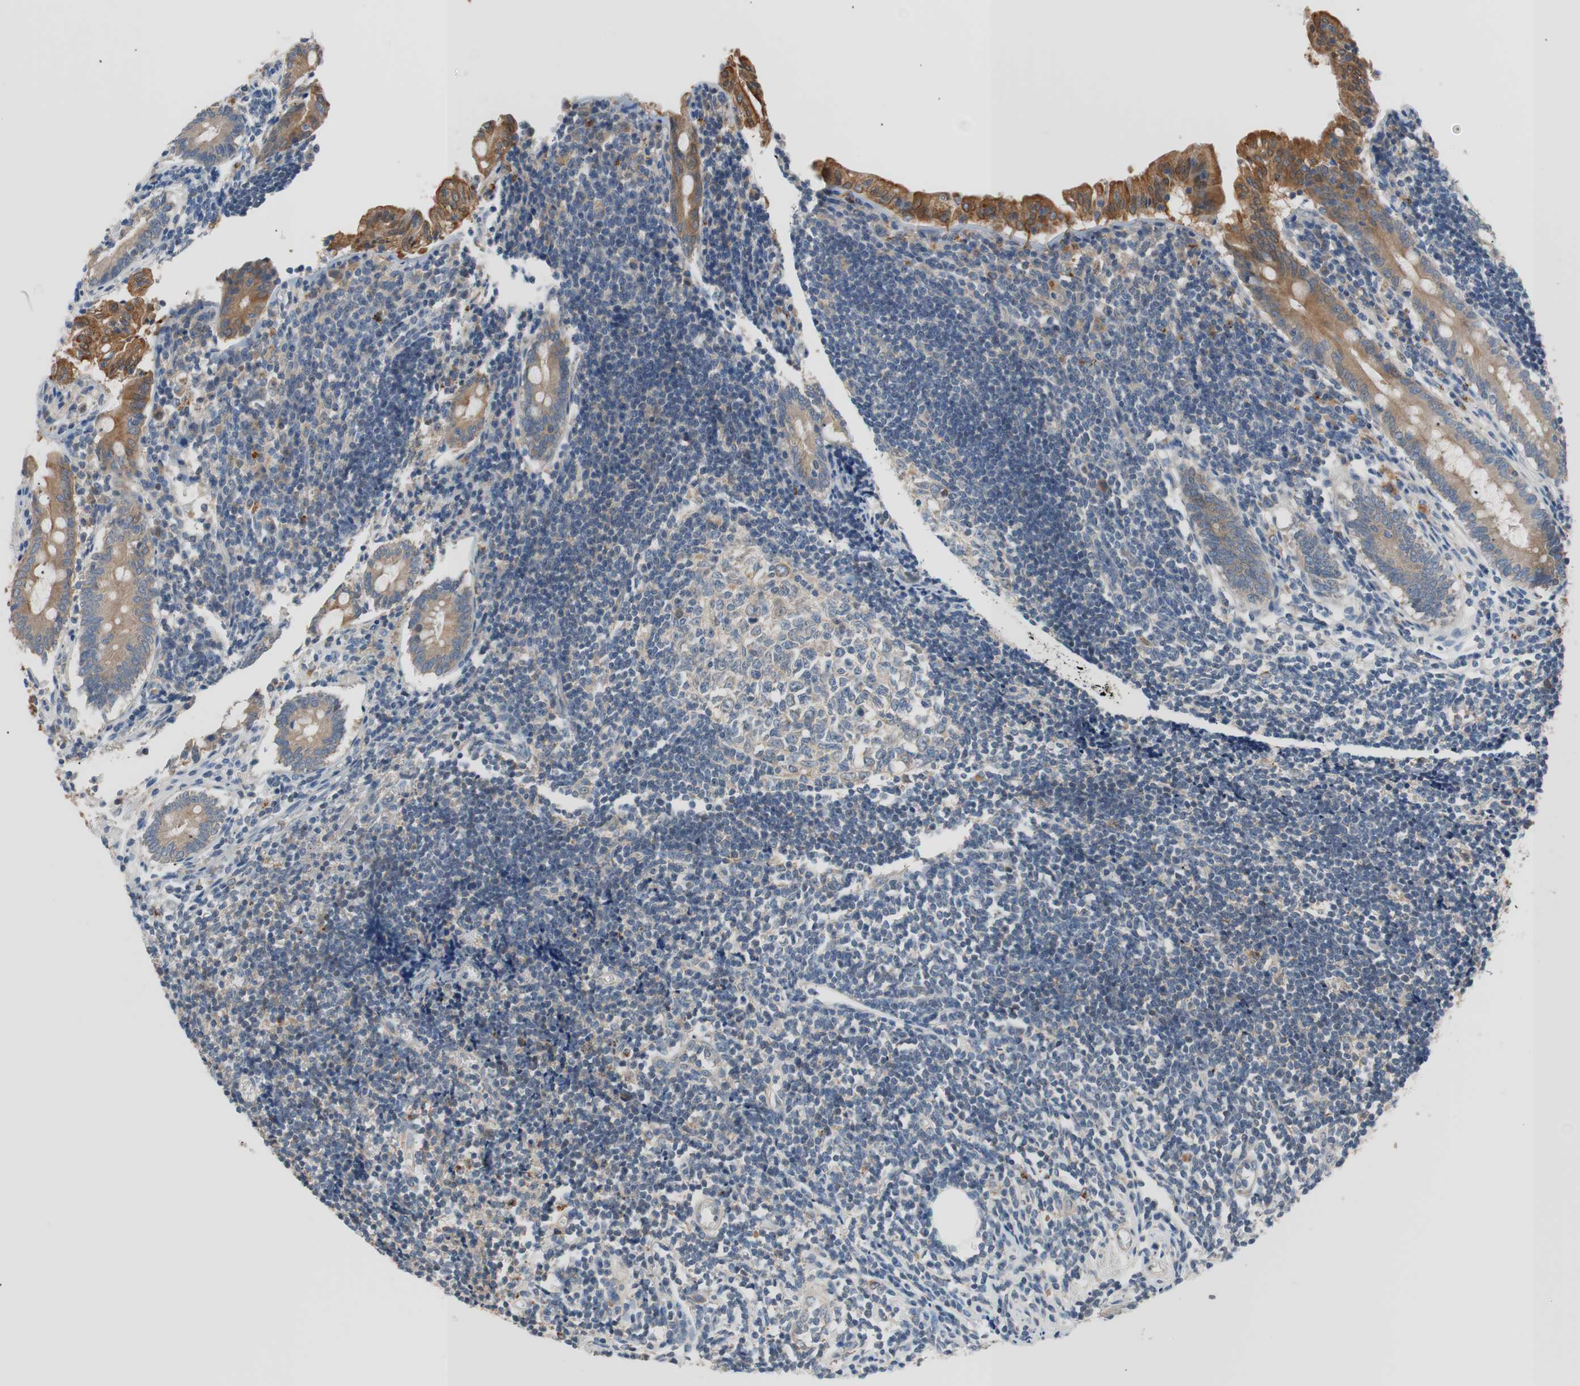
{"staining": {"intensity": "strong", "quantity": ">75%", "location": "cytoplasmic/membranous"}, "tissue": "appendix", "cell_type": "Glandular cells", "image_type": "normal", "snomed": [{"axis": "morphology", "description": "Normal tissue, NOS"}, {"axis": "topography", "description": "Appendix"}], "caption": "DAB (3,3'-diaminobenzidine) immunohistochemical staining of benign human appendix demonstrates strong cytoplasmic/membranous protein positivity in approximately >75% of glandular cells.", "gene": "FADS2", "patient": {"sex": "female", "age": 50}}